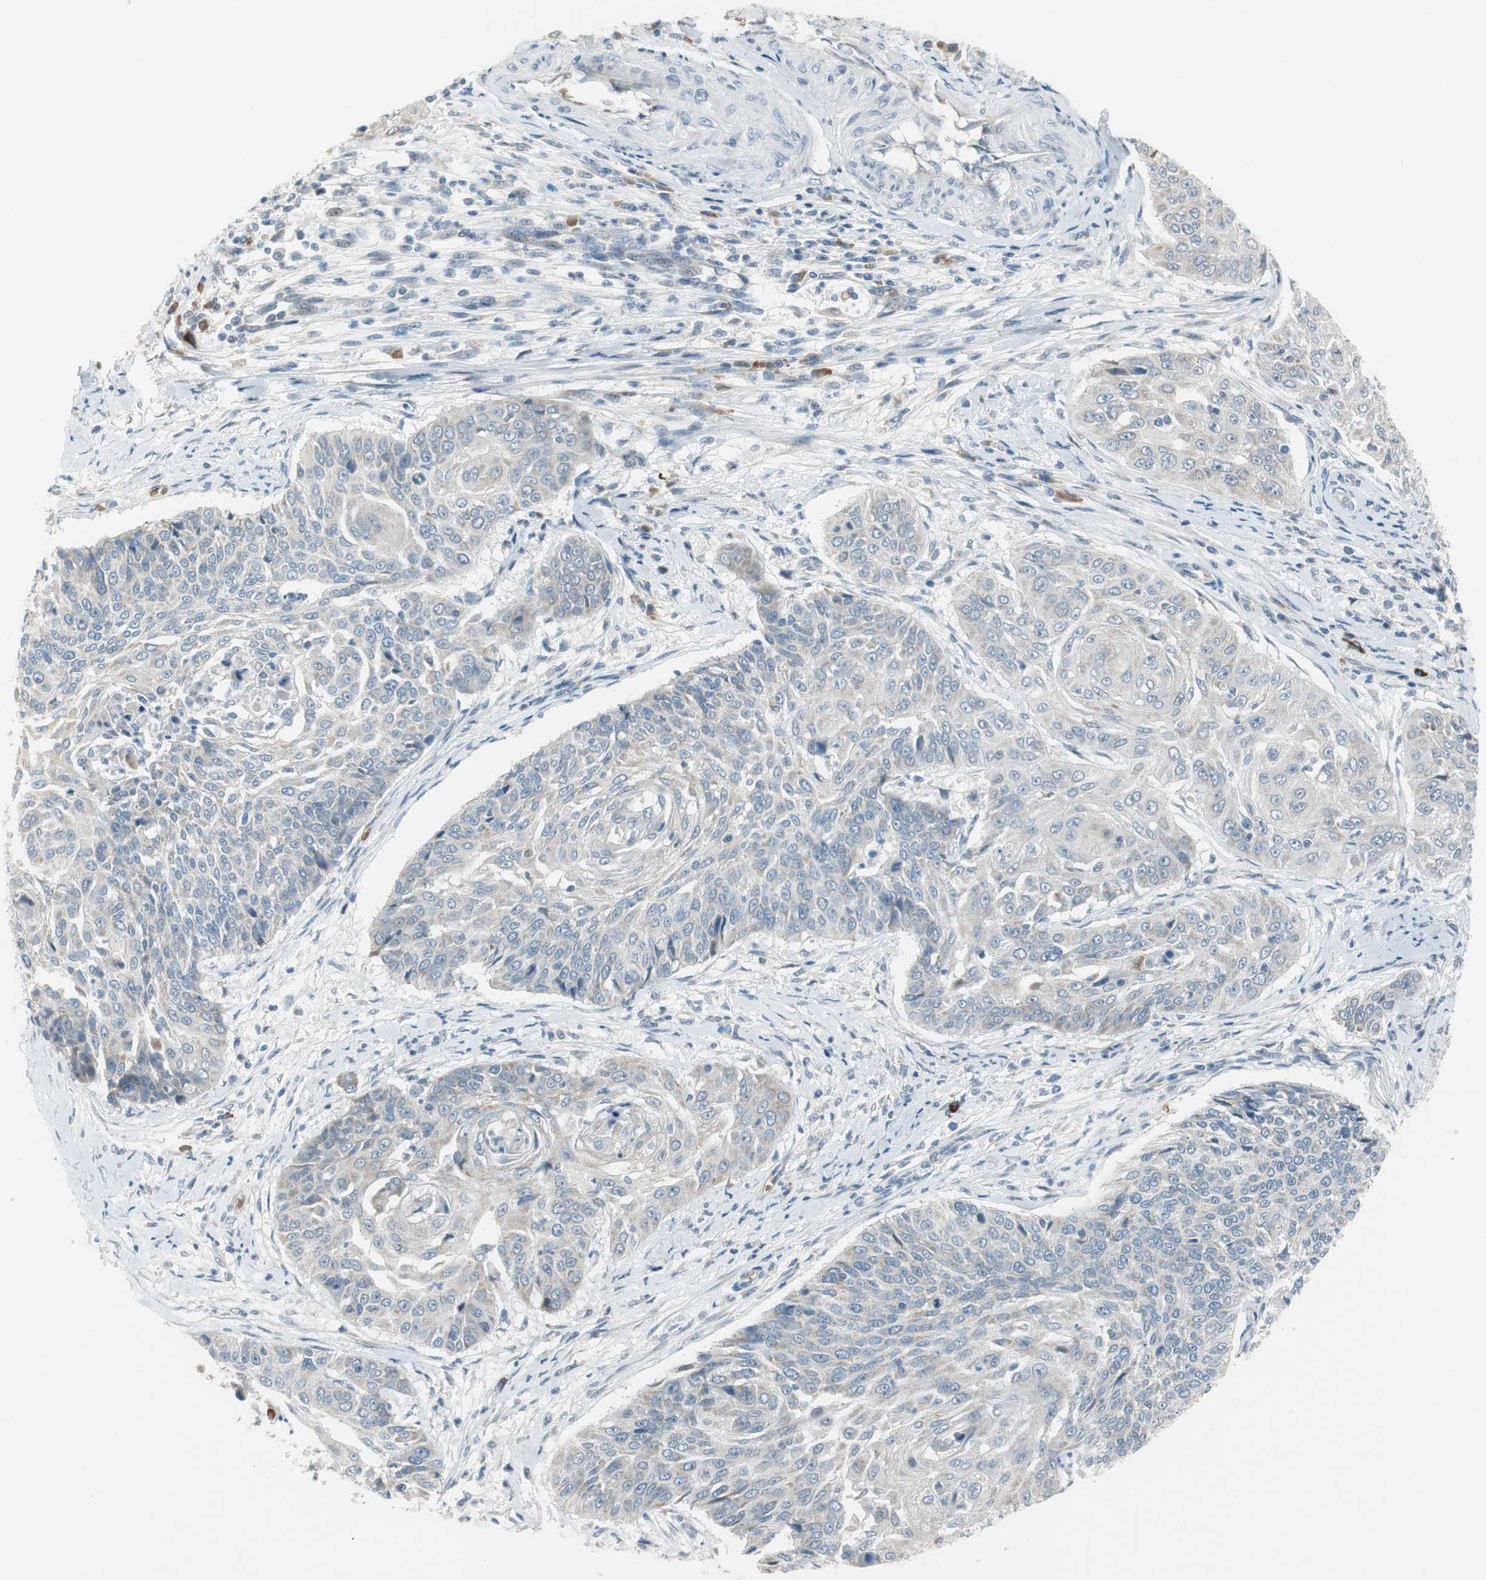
{"staining": {"intensity": "weak", "quantity": "<25%", "location": "cytoplasmic/membranous"}, "tissue": "cervical cancer", "cell_type": "Tumor cells", "image_type": "cancer", "snomed": [{"axis": "morphology", "description": "Squamous cell carcinoma, NOS"}, {"axis": "topography", "description": "Cervix"}], "caption": "Immunohistochemistry histopathology image of cervical cancer stained for a protein (brown), which shows no staining in tumor cells.", "gene": "GYPC", "patient": {"sex": "female", "age": 64}}